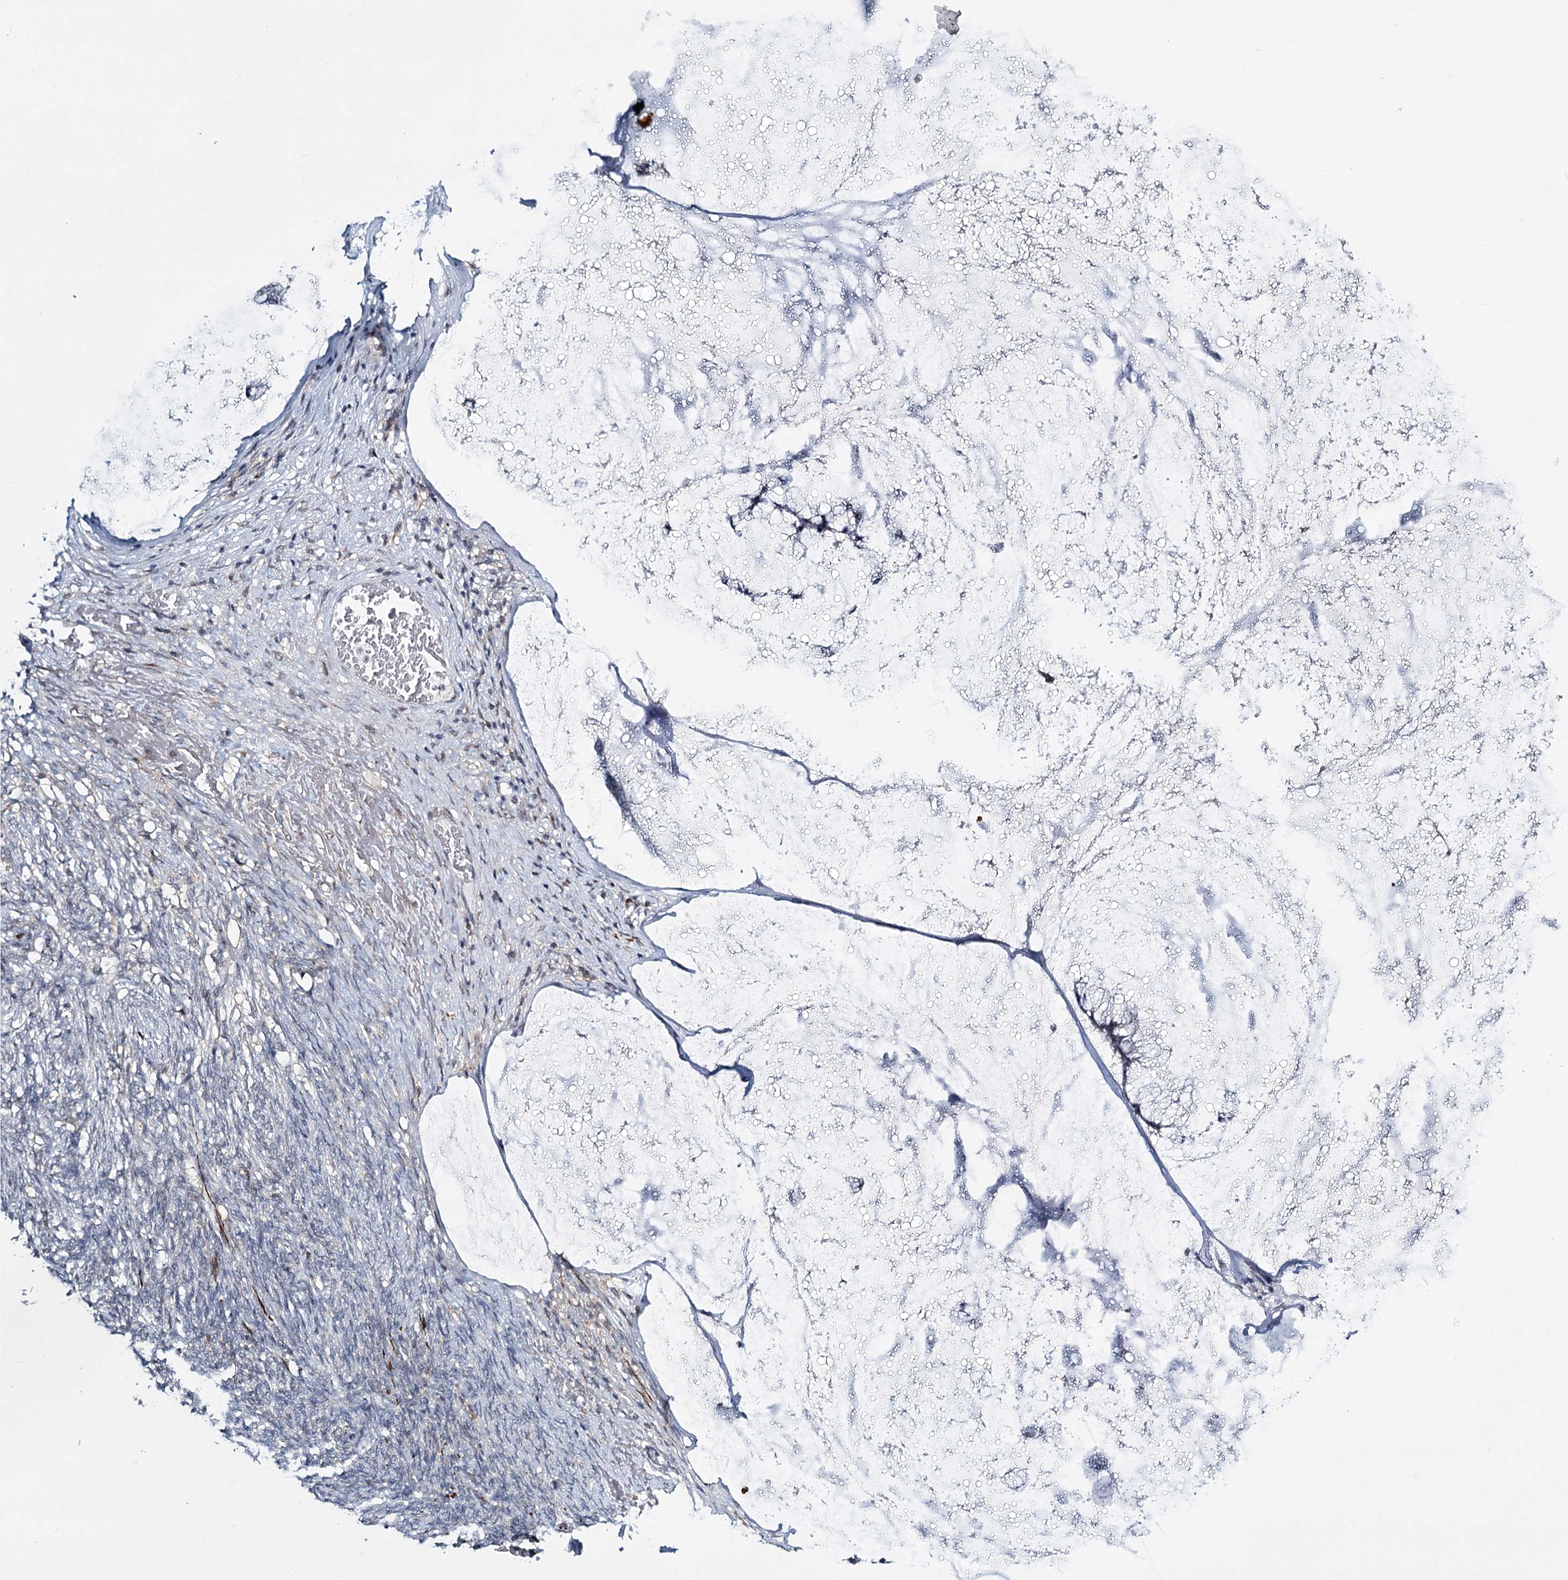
{"staining": {"intensity": "negative", "quantity": "none", "location": "none"}, "tissue": "ovarian cancer", "cell_type": "Tumor cells", "image_type": "cancer", "snomed": [{"axis": "morphology", "description": "Cystadenocarcinoma, mucinous, NOS"}, {"axis": "topography", "description": "Ovary"}], "caption": "Photomicrograph shows no significant protein expression in tumor cells of ovarian mucinous cystadenocarcinoma. (DAB (3,3'-diaminobenzidine) immunohistochemistry (IHC) with hematoxylin counter stain).", "gene": "TMEM70", "patient": {"sex": "female", "age": 42}}